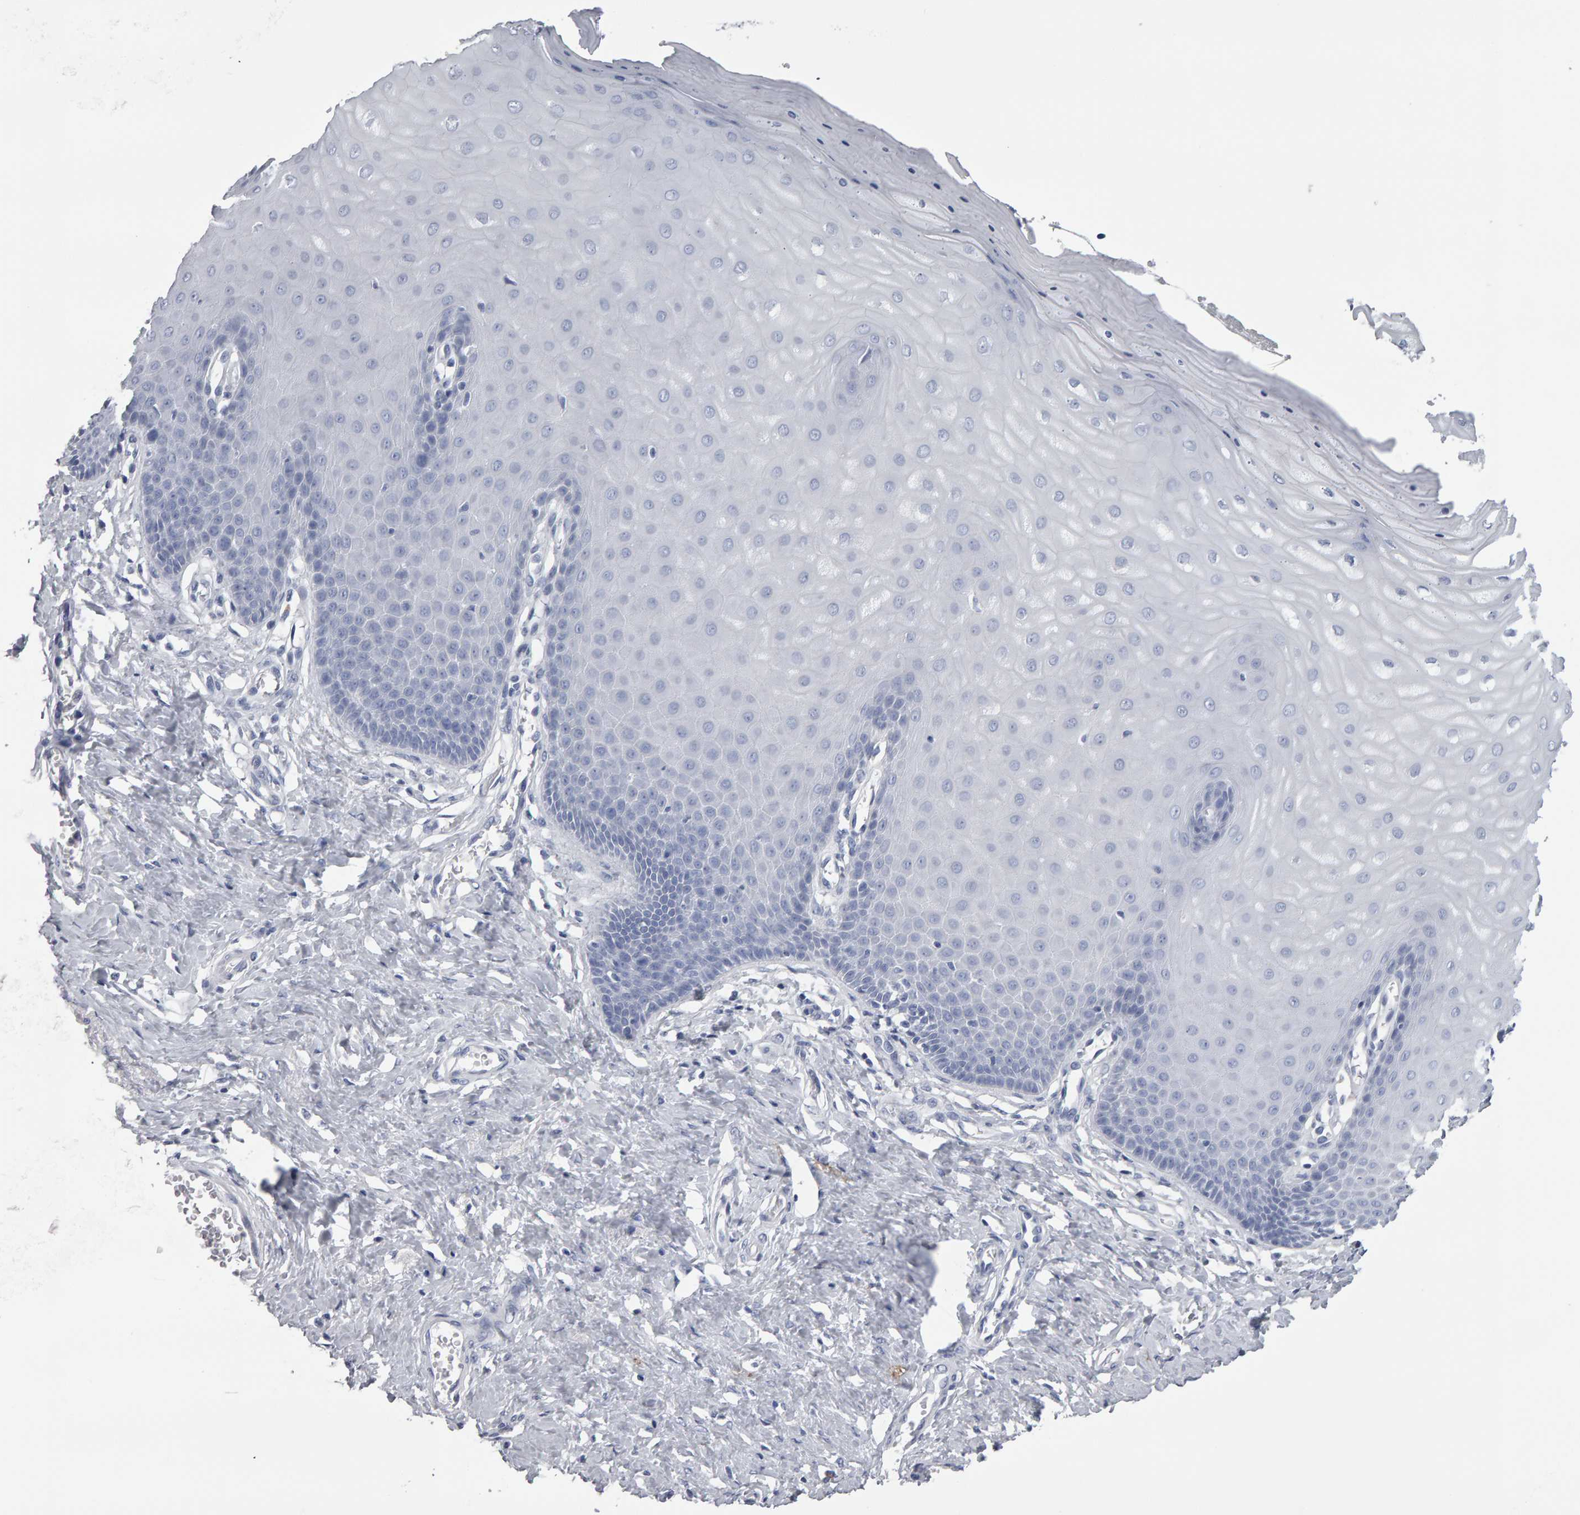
{"staining": {"intensity": "negative", "quantity": "none", "location": "none"}, "tissue": "cervix", "cell_type": "Glandular cells", "image_type": "normal", "snomed": [{"axis": "morphology", "description": "Normal tissue, NOS"}, {"axis": "topography", "description": "Cervix"}], "caption": "This histopathology image is of unremarkable cervix stained with immunohistochemistry (IHC) to label a protein in brown with the nuclei are counter-stained blue. There is no expression in glandular cells.", "gene": "CD38", "patient": {"sex": "female", "age": 55}}